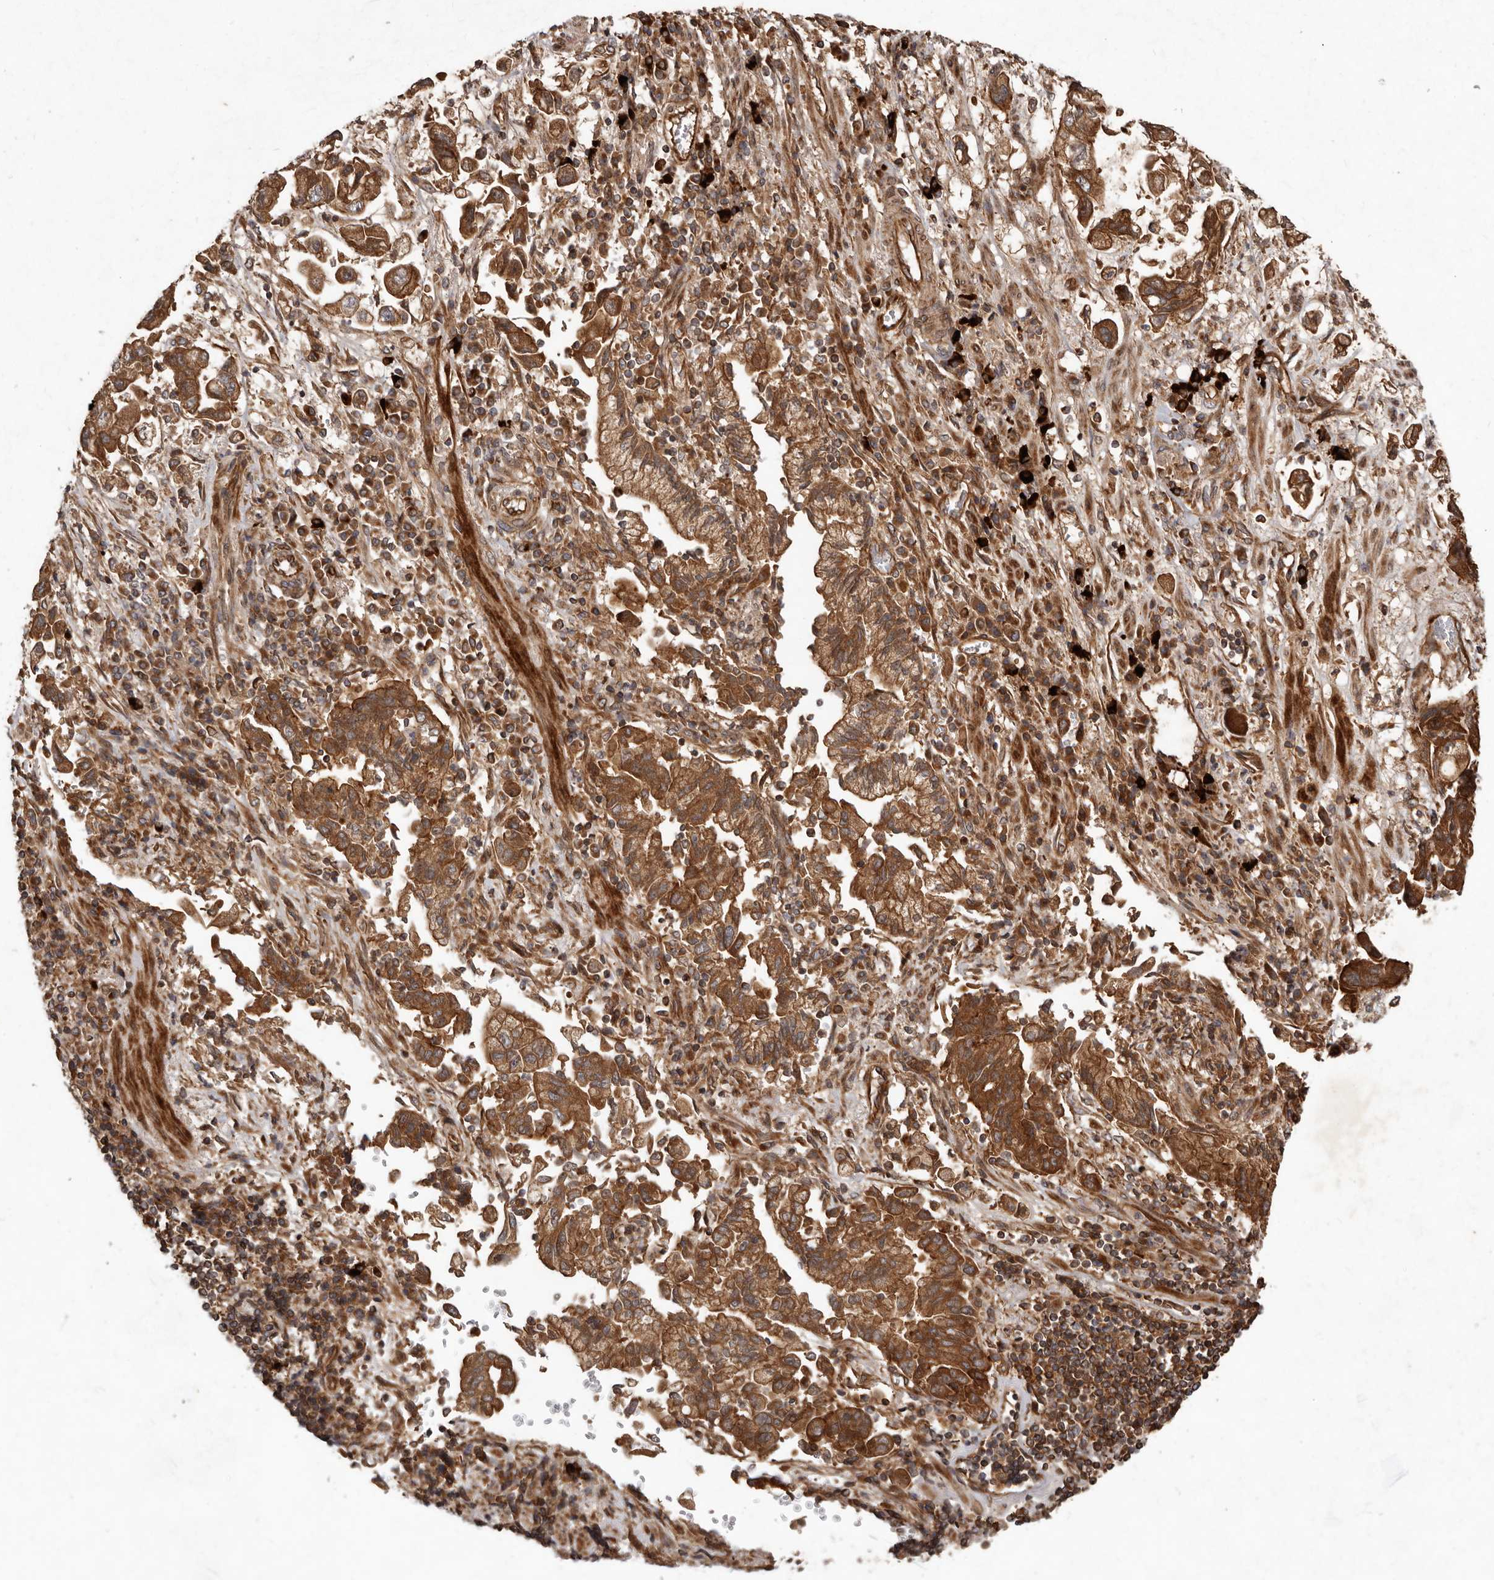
{"staining": {"intensity": "moderate", "quantity": ">75%", "location": "cytoplasmic/membranous"}, "tissue": "stomach cancer", "cell_type": "Tumor cells", "image_type": "cancer", "snomed": [{"axis": "morphology", "description": "Adenocarcinoma, NOS"}, {"axis": "topography", "description": "Stomach"}], "caption": "About >75% of tumor cells in human stomach cancer (adenocarcinoma) display moderate cytoplasmic/membranous protein positivity as visualized by brown immunohistochemical staining.", "gene": "STK36", "patient": {"sex": "male", "age": 62}}